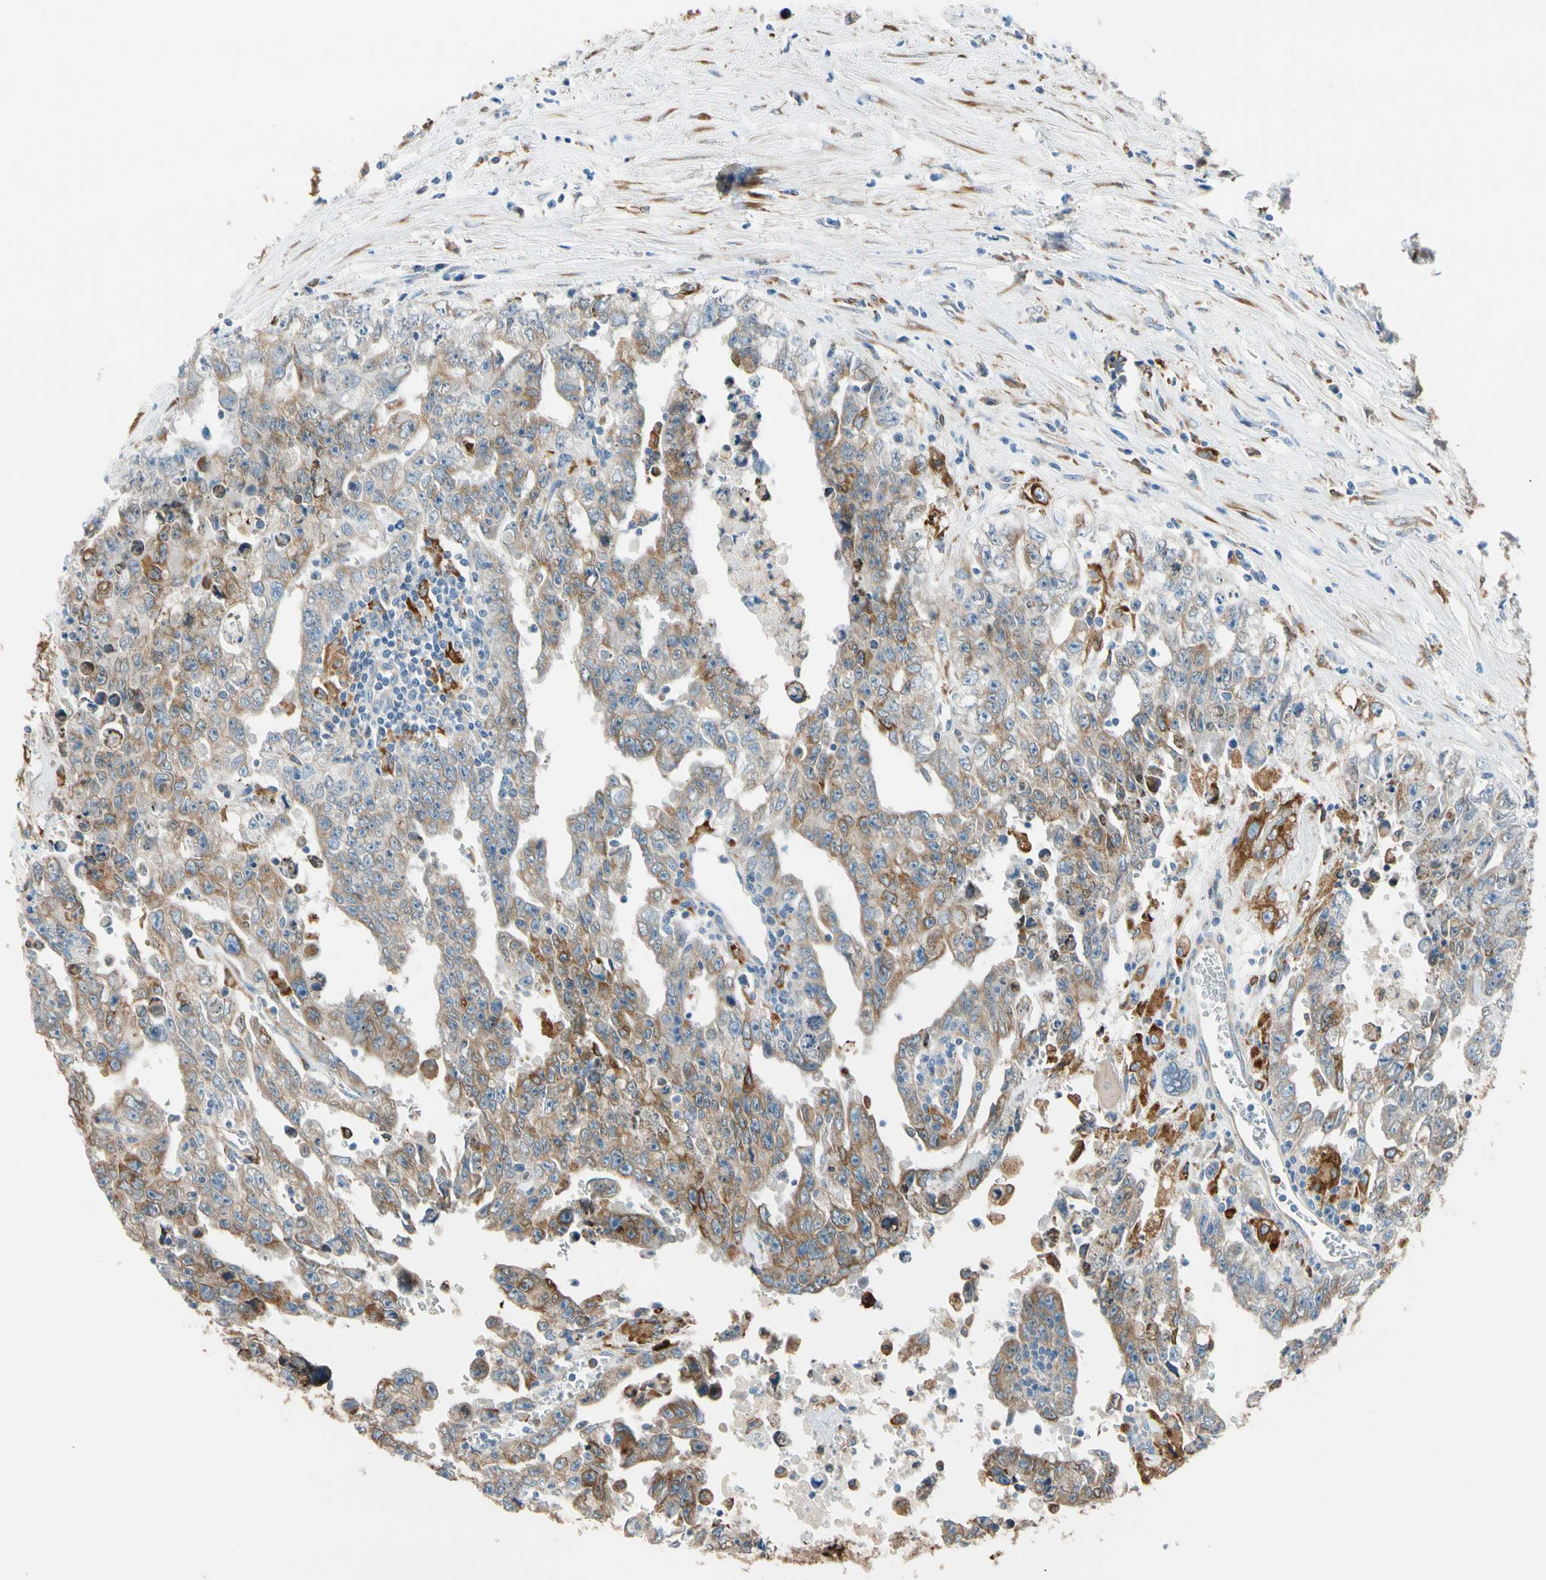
{"staining": {"intensity": "moderate", "quantity": "25%-75%", "location": "cytoplasmic/membranous"}, "tissue": "testis cancer", "cell_type": "Tumor cells", "image_type": "cancer", "snomed": [{"axis": "morphology", "description": "Carcinoma, Embryonal, NOS"}, {"axis": "topography", "description": "Testis"}], "caption": "Embryonal carcinoma (testis) stained with DAB immunohistochemistry (IHC) exhibits medium levels of moderate cytoplasmic/membranous staining in about 25%-75% of tumor cells.", "gene": "LRPAP1", "patient": {"sex": "male", "age": 28}}